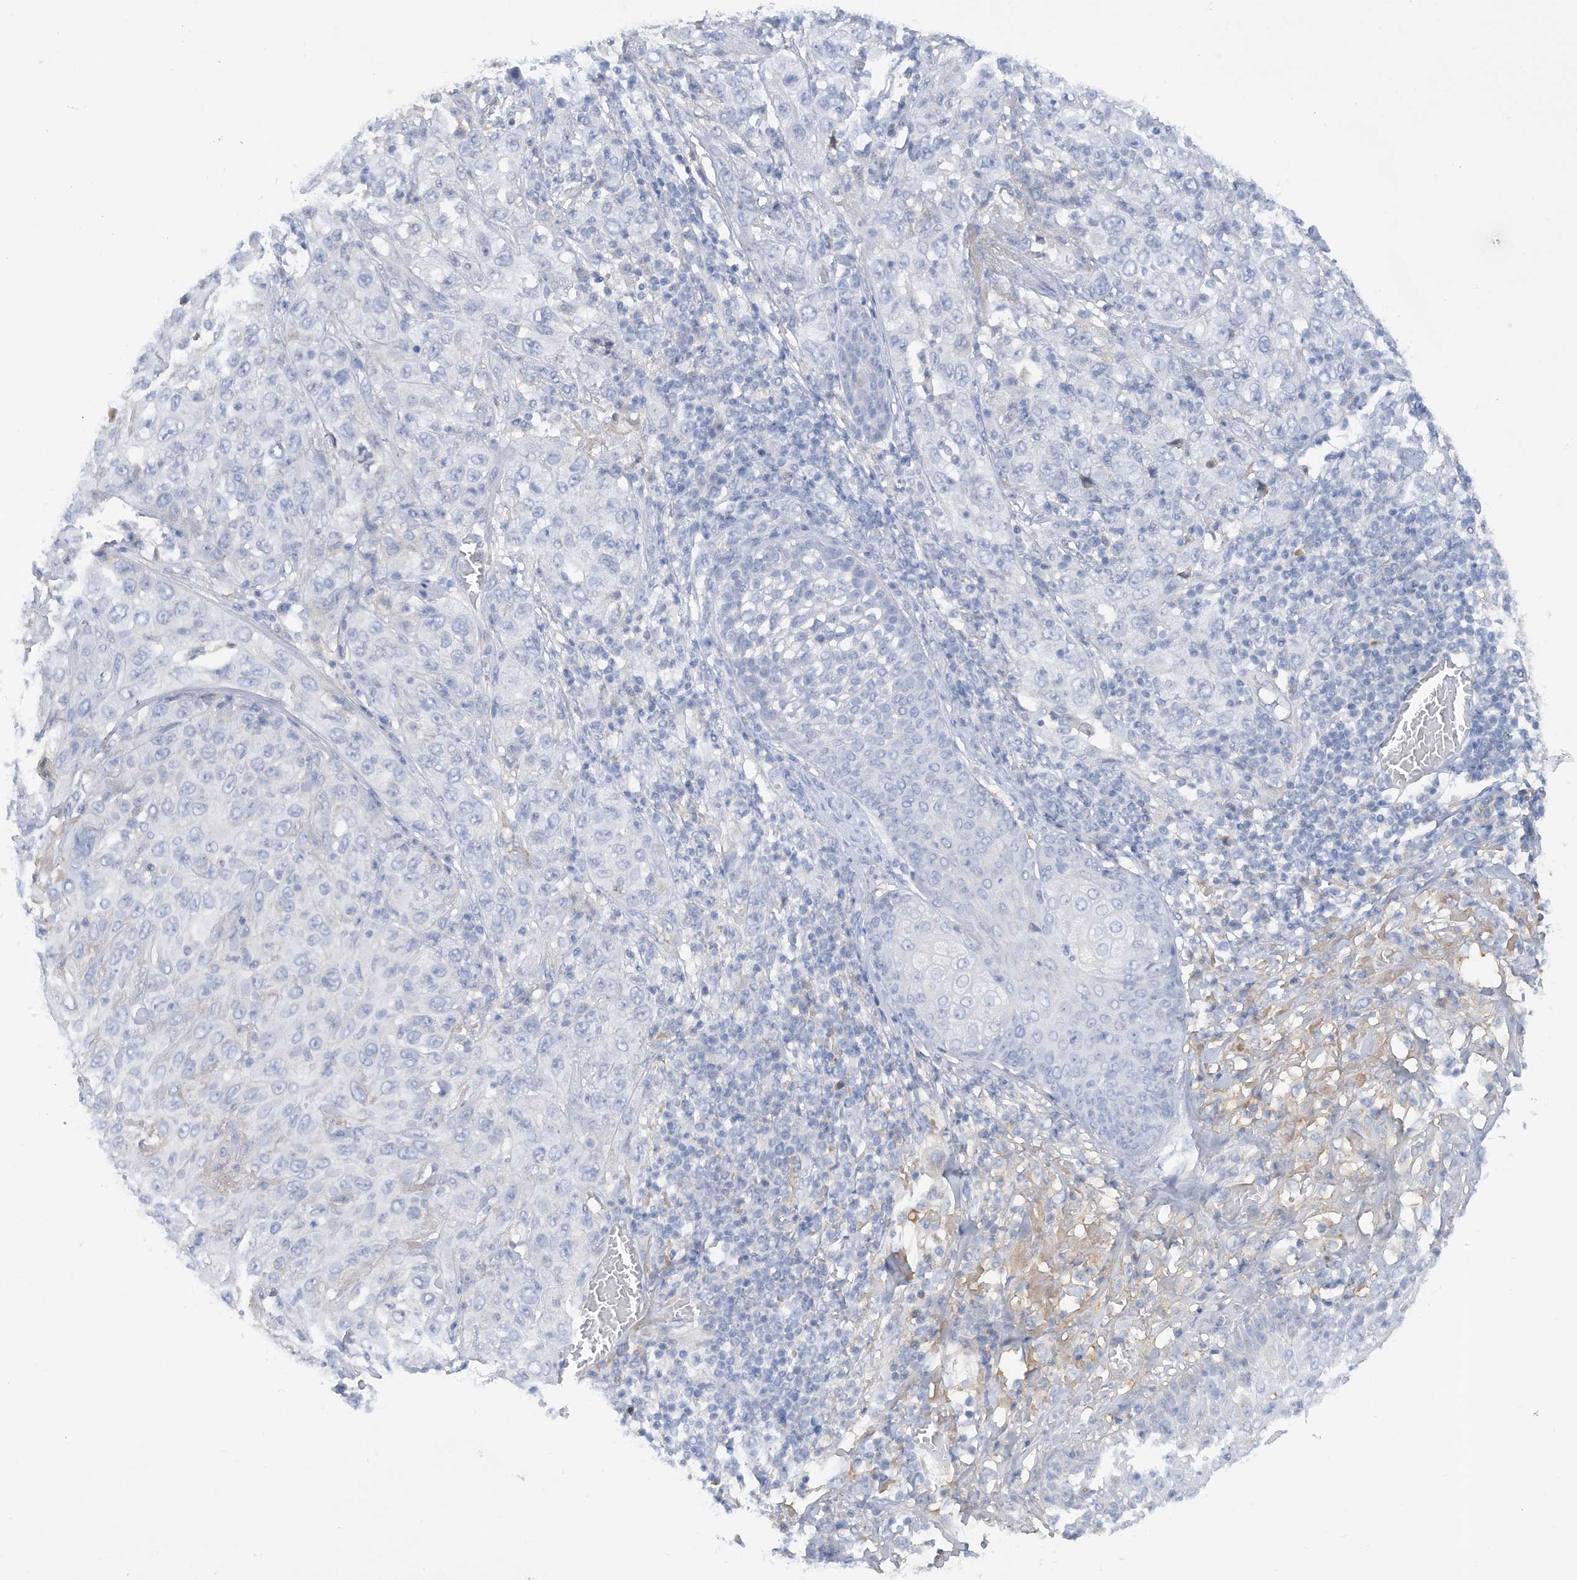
{"staining": {"intensity": "negative", "quantity": "none", "location": "none"}, "tissue": "skin cancer", "cell_type": "Tumor cells", "image_type": "cancer", "snomed": [{"axis": "morphology", "description": "Squamous cell carcinoma, NOS"}, {"axis": "topography", "description": "Skin"}], "caption": "High power microscopy image of an immunohistochemistry micrograph of skin squamous cell carcinoma, revealing no significant staining in tumor cells. Brightfield microscopy of immunohistochemistry stained with DAB (3,3'-diaminobenzidine) (brown) and hematoxylin (blue), captured at high magnification.", "gene": "HAS3", "patient": {"sex": "female", "age": 88}}